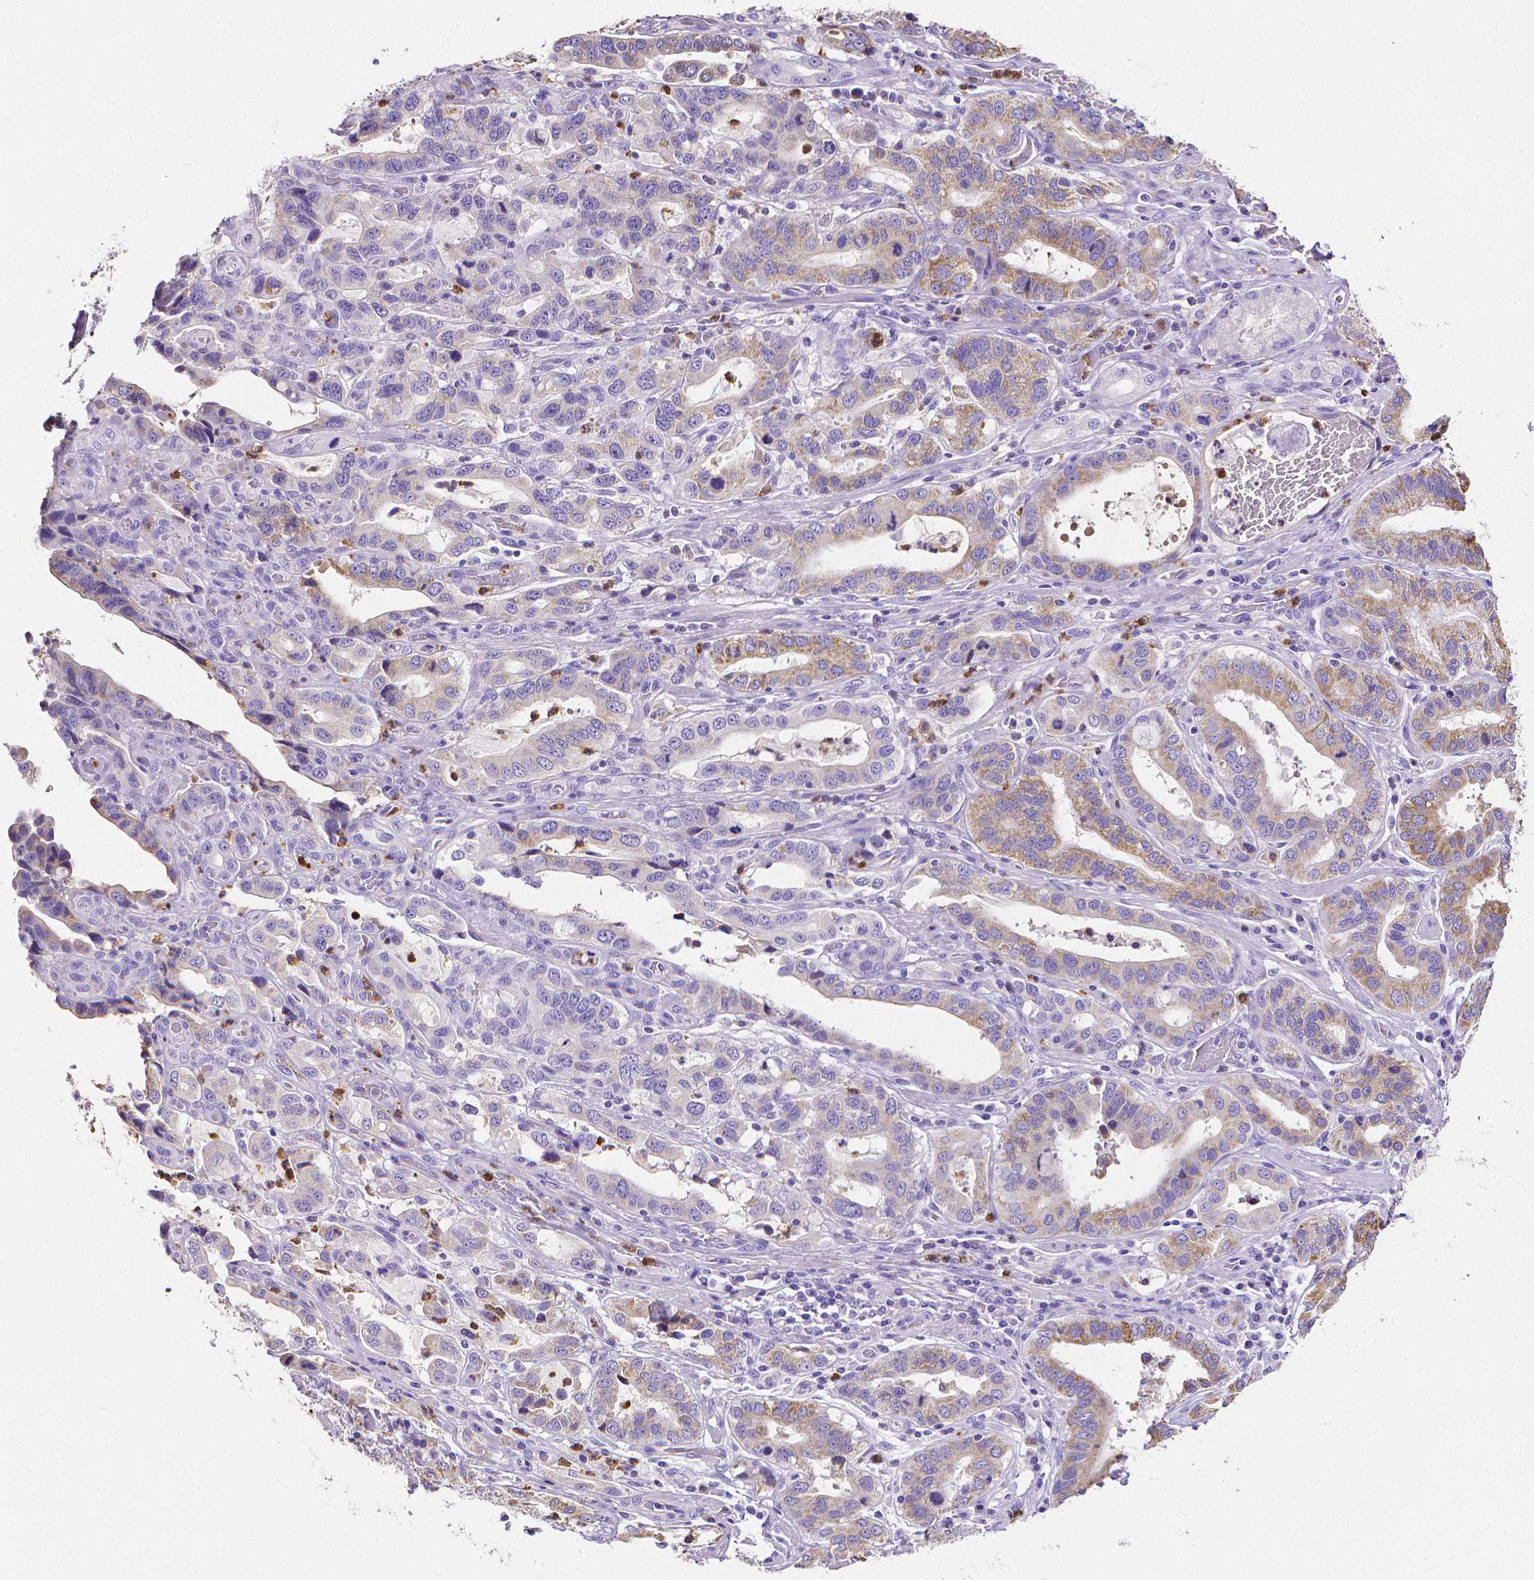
{"staining": {"intensity": "weak", "quantity": "25%-75%", "location": "cytoplasmic/membranous"}, "tissue": "stomach cancer", "cell_type": "Tumor cells", "image_type": "cancer", "snomed": [{"axis": "morphology", "description": "Adenocarcinoma, NOS"}, {"axis": "topography", "description": "Stomach, lower"}], "caption": "Stomach adenocarcinoma stained for a protein (brown) exhibits weak cytoplasmic/membranous positive staining in about 25%-75% of tumor cells.", "gene": "MMP9", "patient": {"sex": "female", "age": 76}}